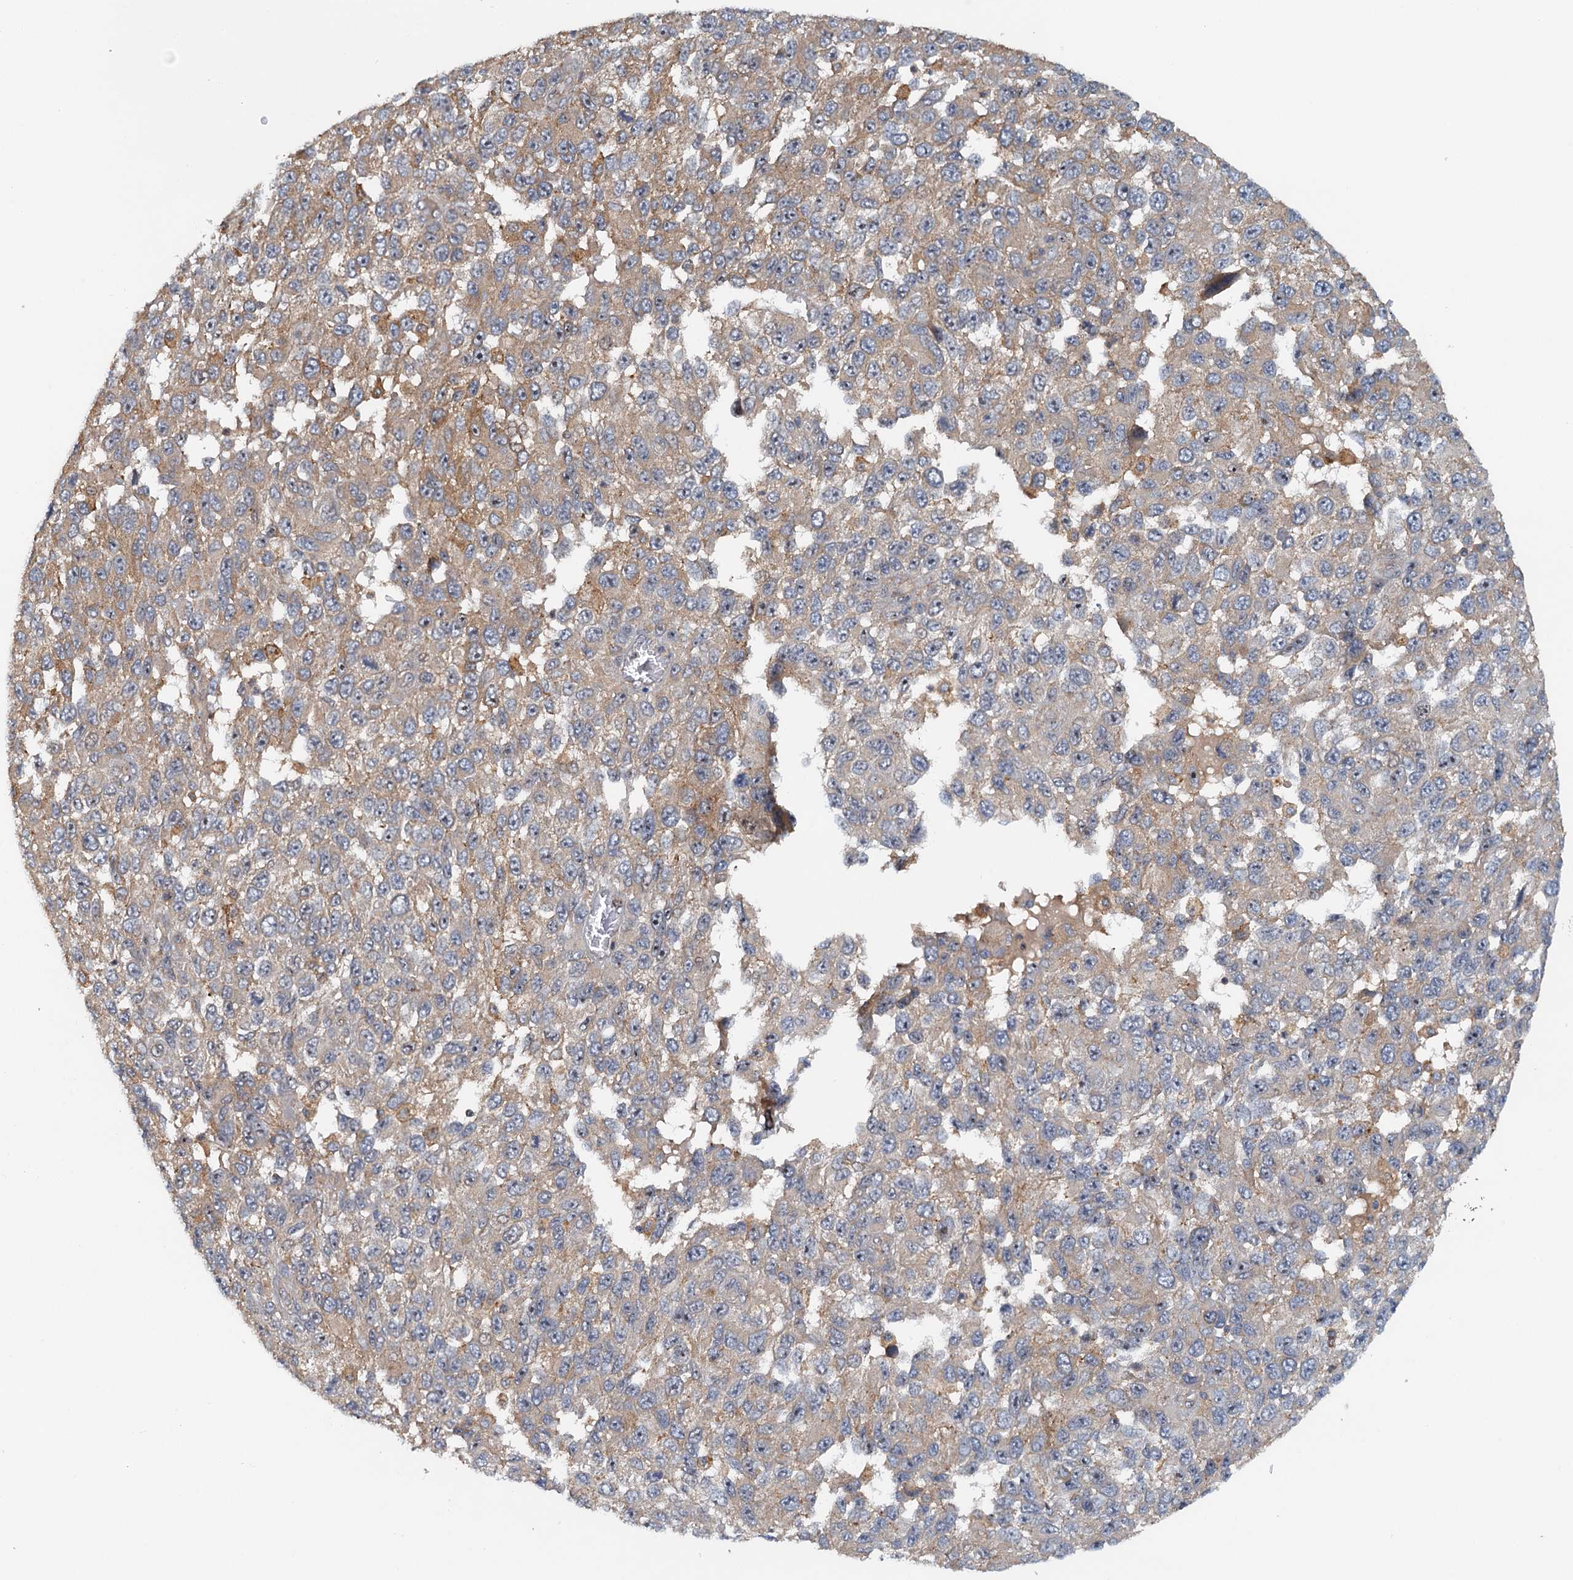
{"staining": {"intensity": "weak", "quantity": "<25%", "location": "cytoplasmic/membranous"}, "tissue": "melanoma", "cell_type": "Tumor cells", "image_type": "cancer", "snomed": [{"axis": "morphology", "description": "Normal tissue, NOS"}, {"axis": "morphology", "description": "Malignant melanoma, NOS"}, {"axis": "topography", "description": "Skin"}], "caption": "DAB (3,3'-diaminobenzidine) immunohistochemical staining of malignant melanoma exhibits no significant expression in tumor cells.", "gene": "TOLLIP", "patient": {"sex": "female", "age": 96}}